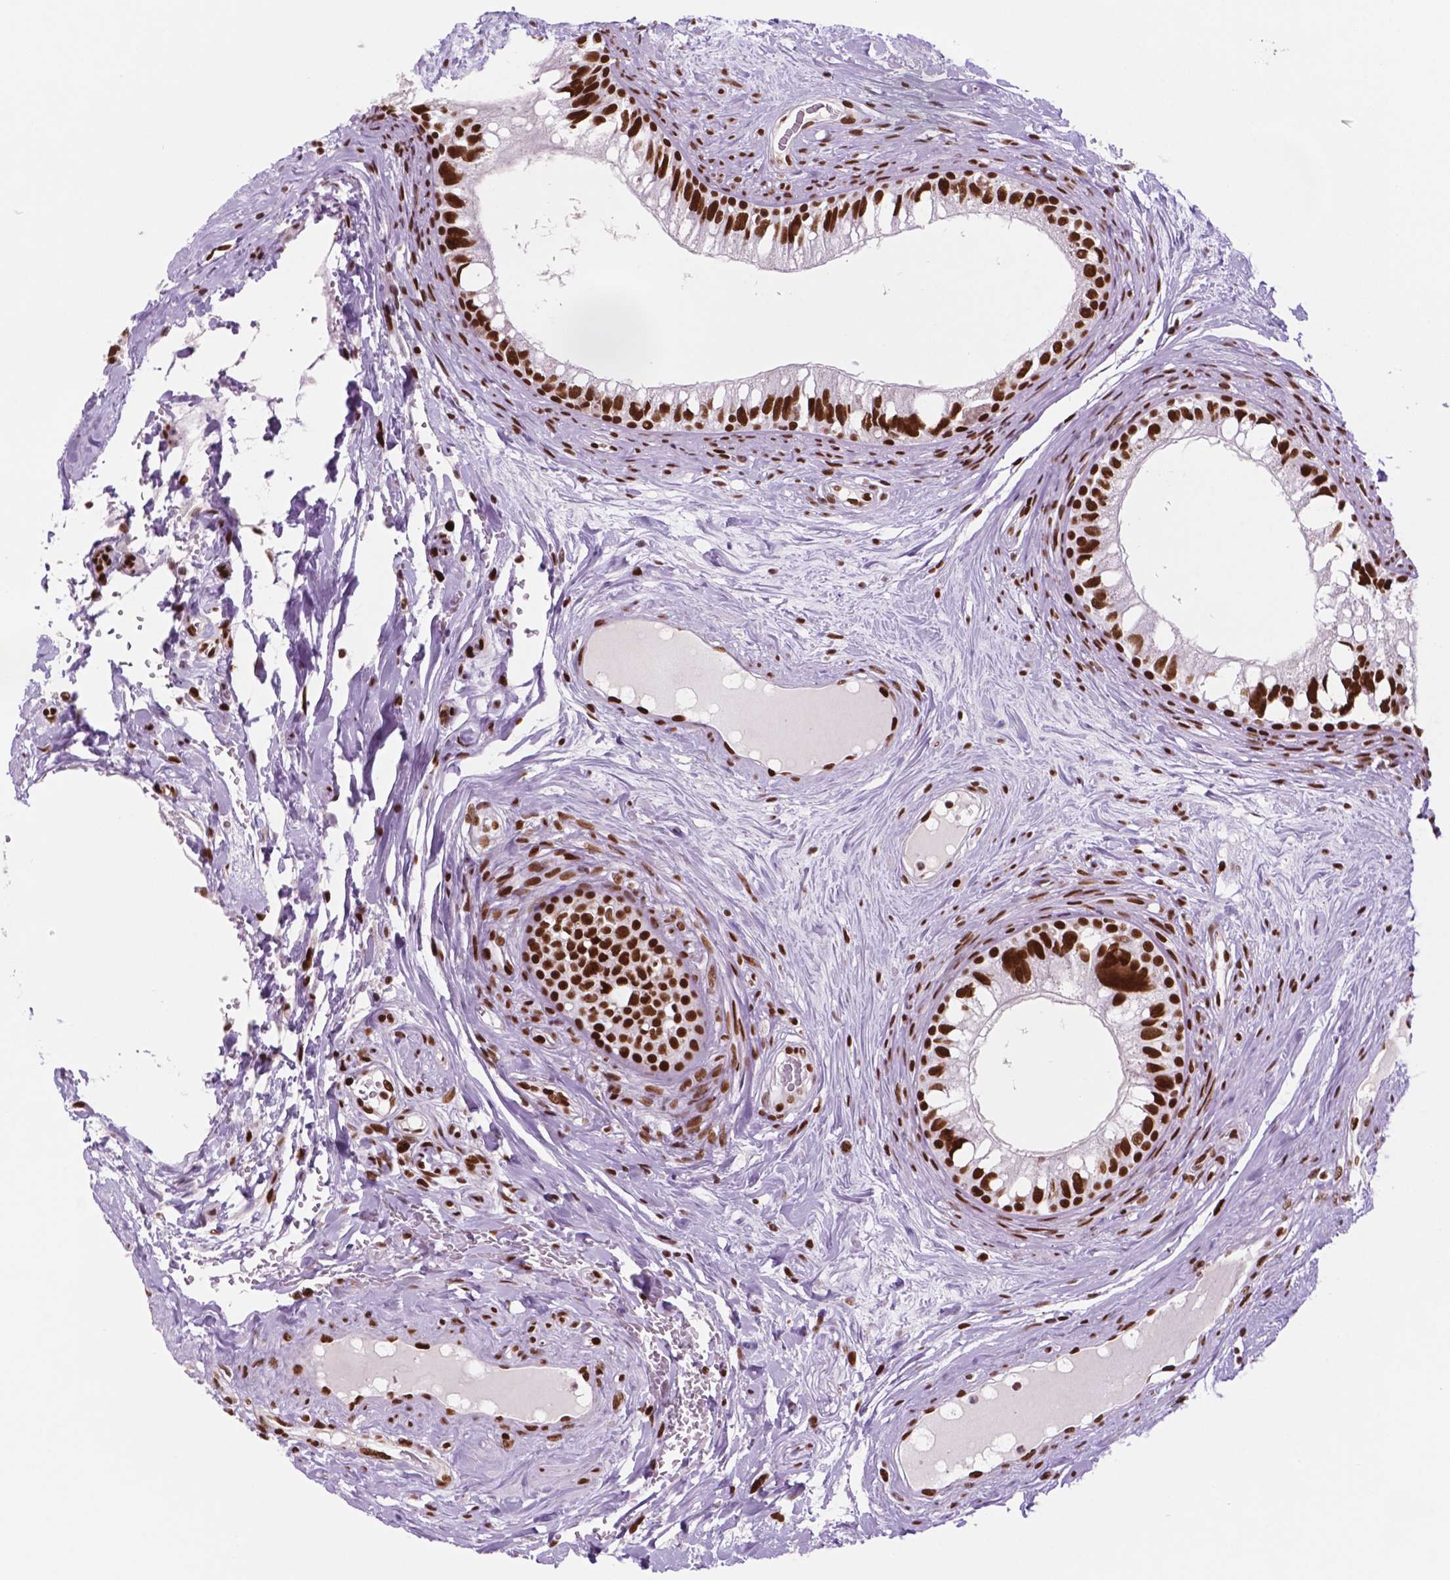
{"staining": {"intensity": "strong", "quantity": ">75%", "location": "nuclear"}, "tissue": "epididymis", "cell_type": "Glandular cells", "image_type": "normal", "snomed": [{"axis": "morphology", "description": "Normal tissue, NOS"}, {"axis": "topography", "description": "Epididymis"}], "caption": "A high amount of strong nuclear positivity is appreciated in about >75% of glandular cells in normal epididymis.", "gene": "MSH6", "patient": {"sex": "male", "age": 59}}